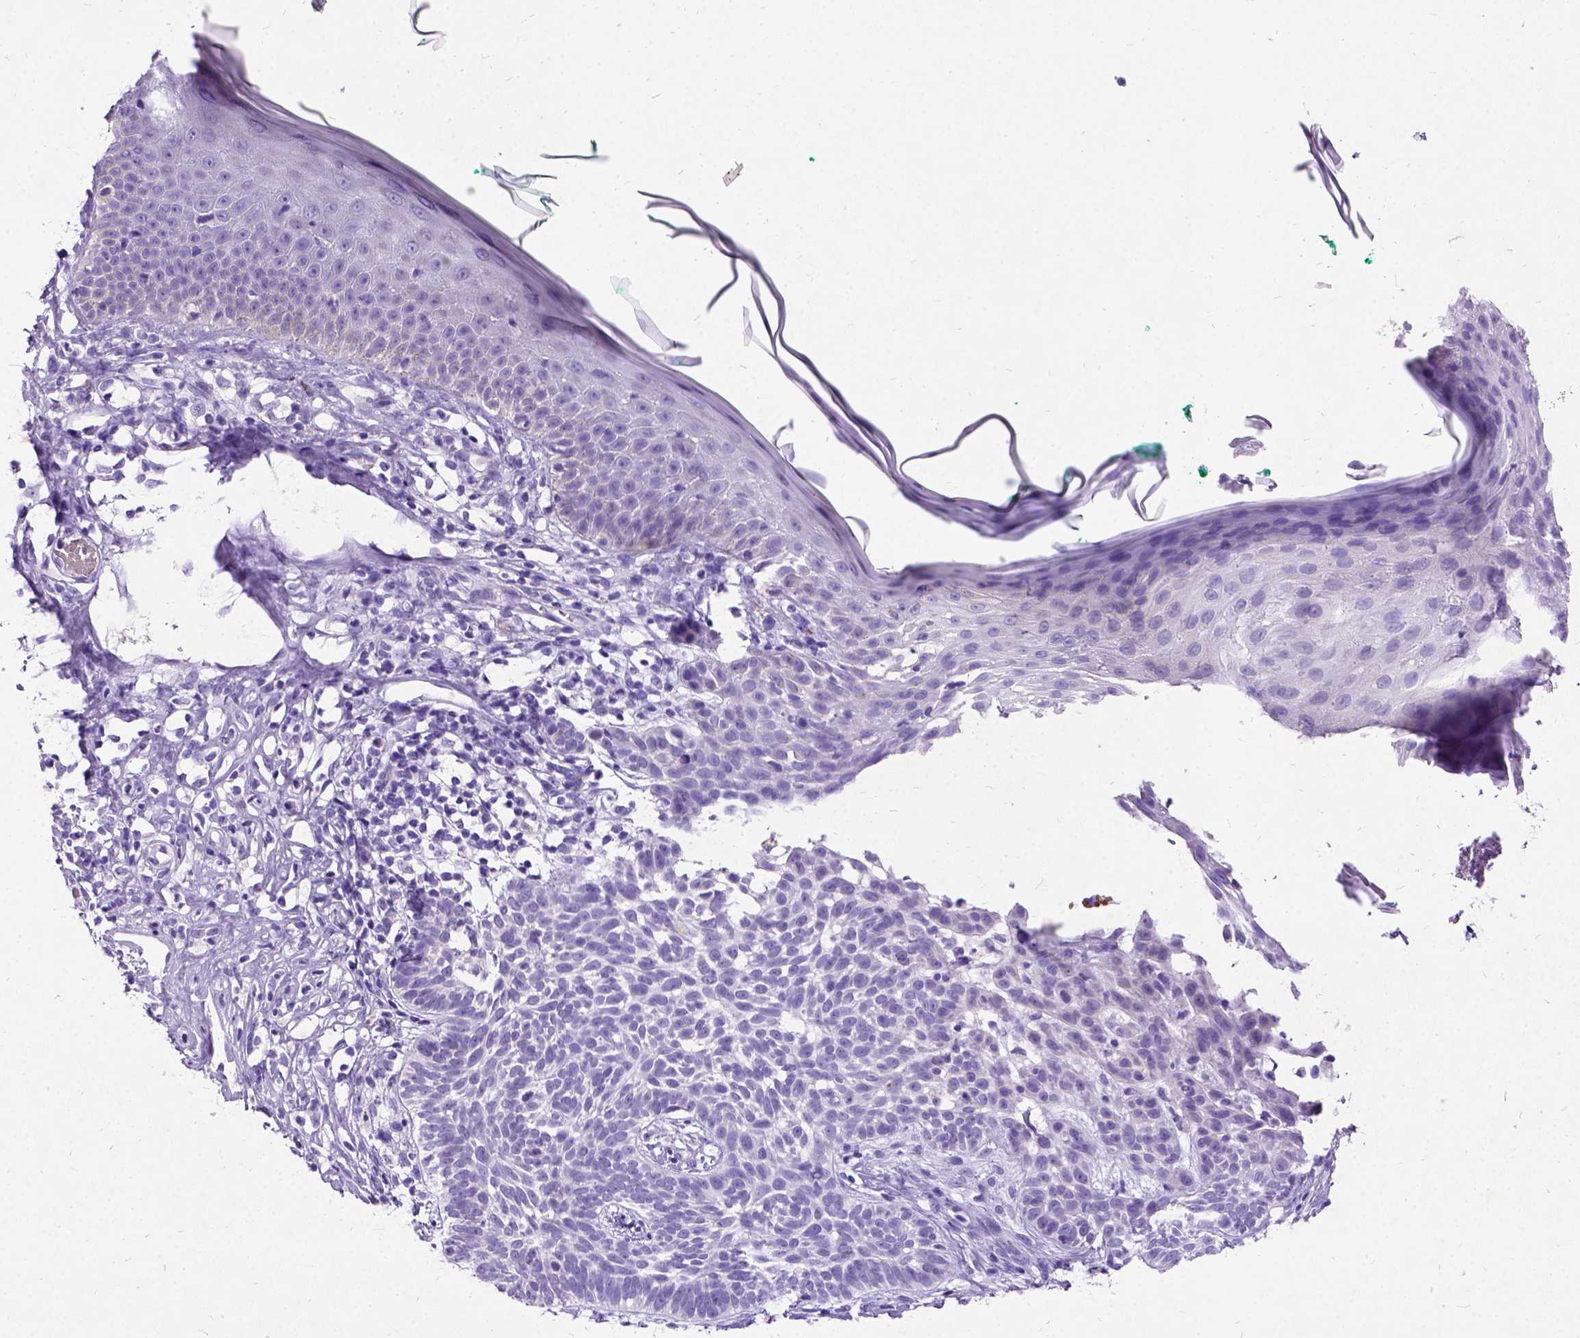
{"staining": {"intensity": "negative", "quantity": "none", "location": "none"}, "tissue": "skin cancer", "cell_type": "Tumor cells", "image_type": "cancer", "snomed": [{"axis": "morphology", "description": "Basal cell carcinoma"}, {"axis": "topography", "description": "Skin"}], "caption": "The histopathology image reveals no significant positivity in tumor cells of basal cell carcinoma (skin).", "gene": "NEUROD4", "patient": {"sex": "male", "age": 85}}